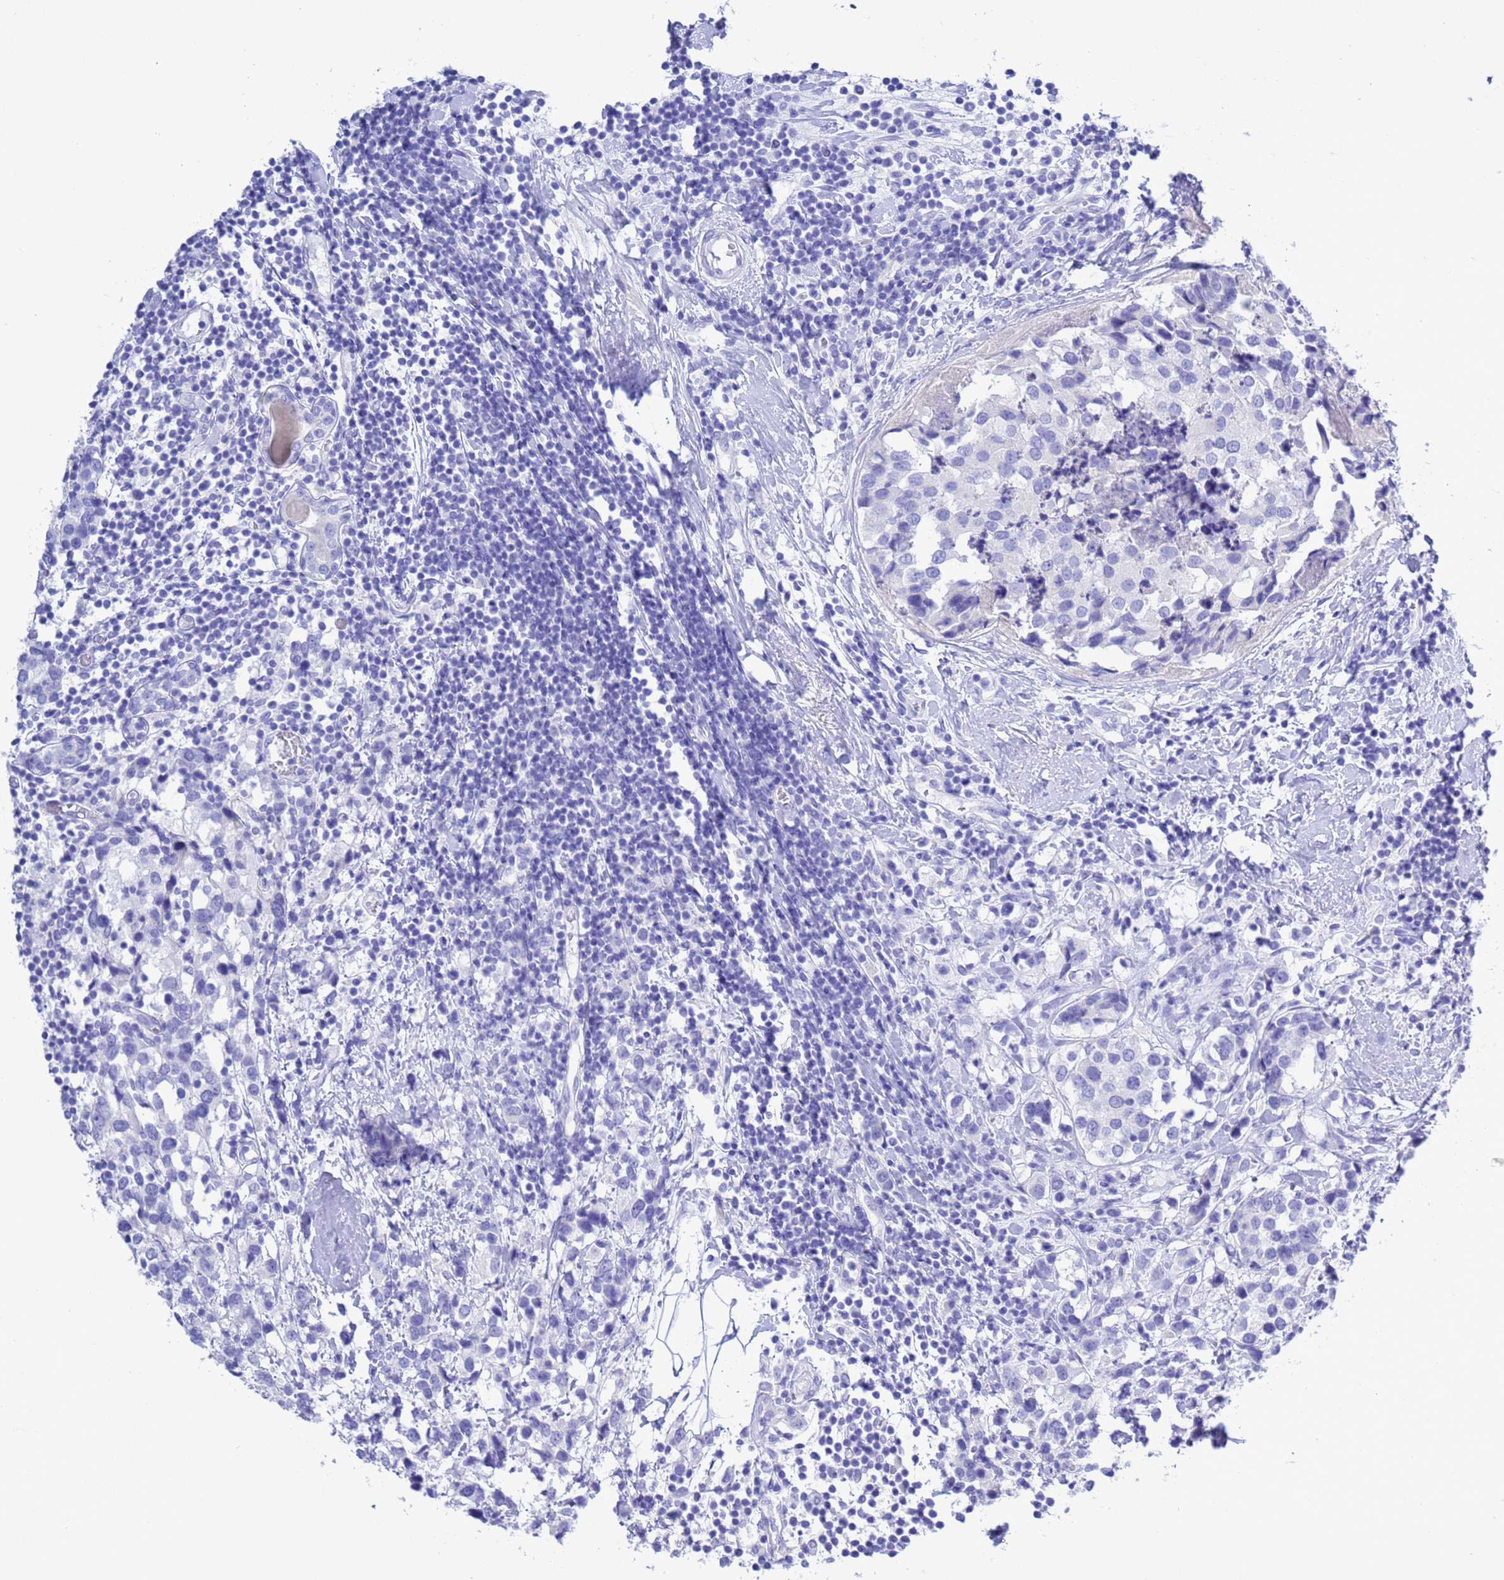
{"staining": {"intensity": "negative", "quantity": "none", "location": "none"}, "tissue": "breast cancer", "cell_type": "Tumor cells", "image_type": "cancer", "snomed": [{"axis": "morphology", "description": "Lobular carcinoma"}, {"axis": "topography", "description": "Breast"}], "caption": "This is an immunohistochemistry micrograph of breast cancer. There is no staining in tumor cells.", "gene": "GSTM1", "patient": {"sex": "female", "age": 59}}